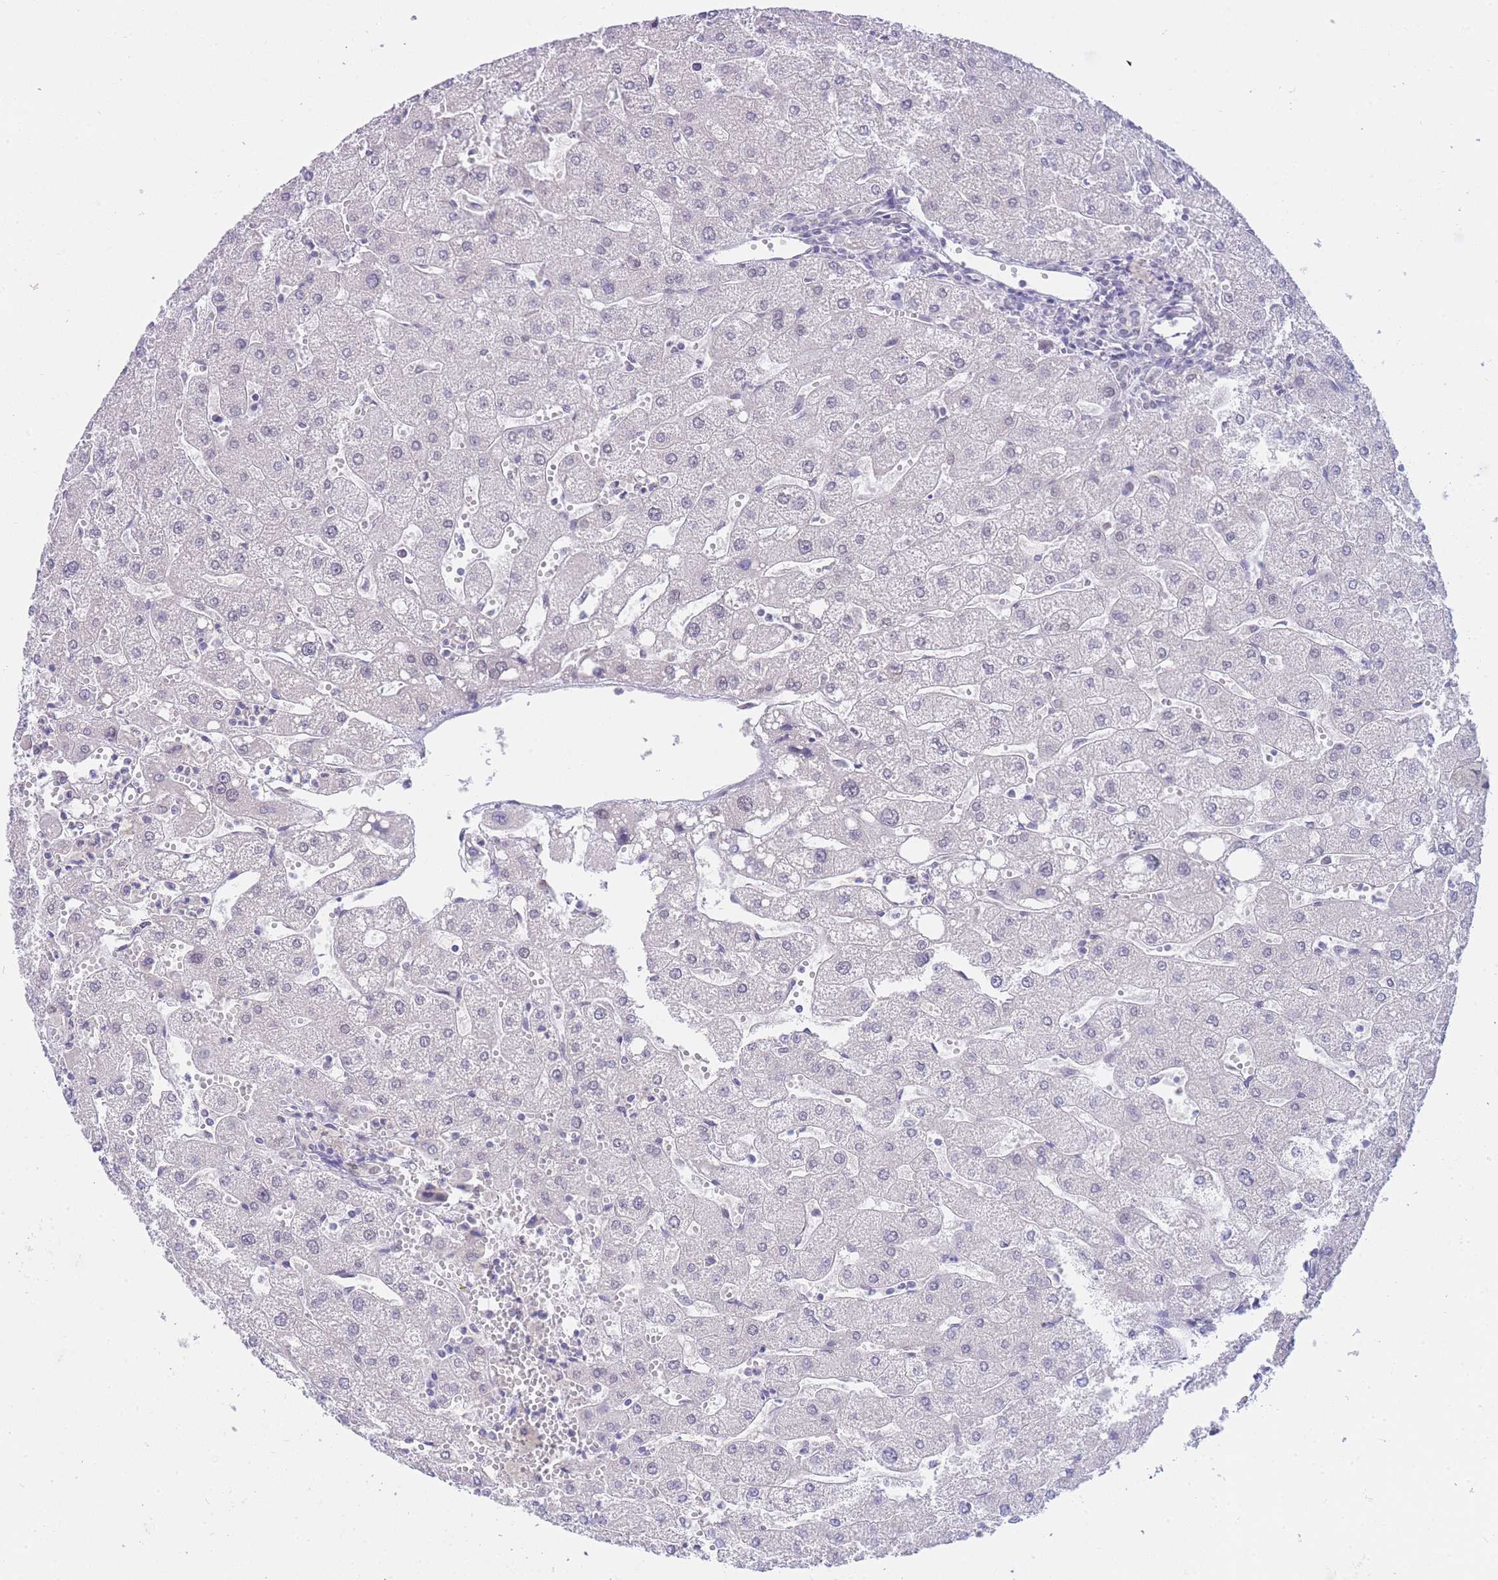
{"staining": {"intensity": "negative", "quantity": "none", "location": "none"}, "tissue": "liver", "cell_type": "Cholangiocytes", "image_type": "normal", "snomed": [{"axis": "morphology", "description": "Normal tissue, NOS"}, {"axis": "topography", "description": "Liver"}], "caption": "Immunohistochemistry (IHC) micrograph of benign human liver stained for a protein (brown), which displays no positivity in cholangiocytes.", "gene": "FRAT2", "patient": {"sex": "male", "age": 67}}